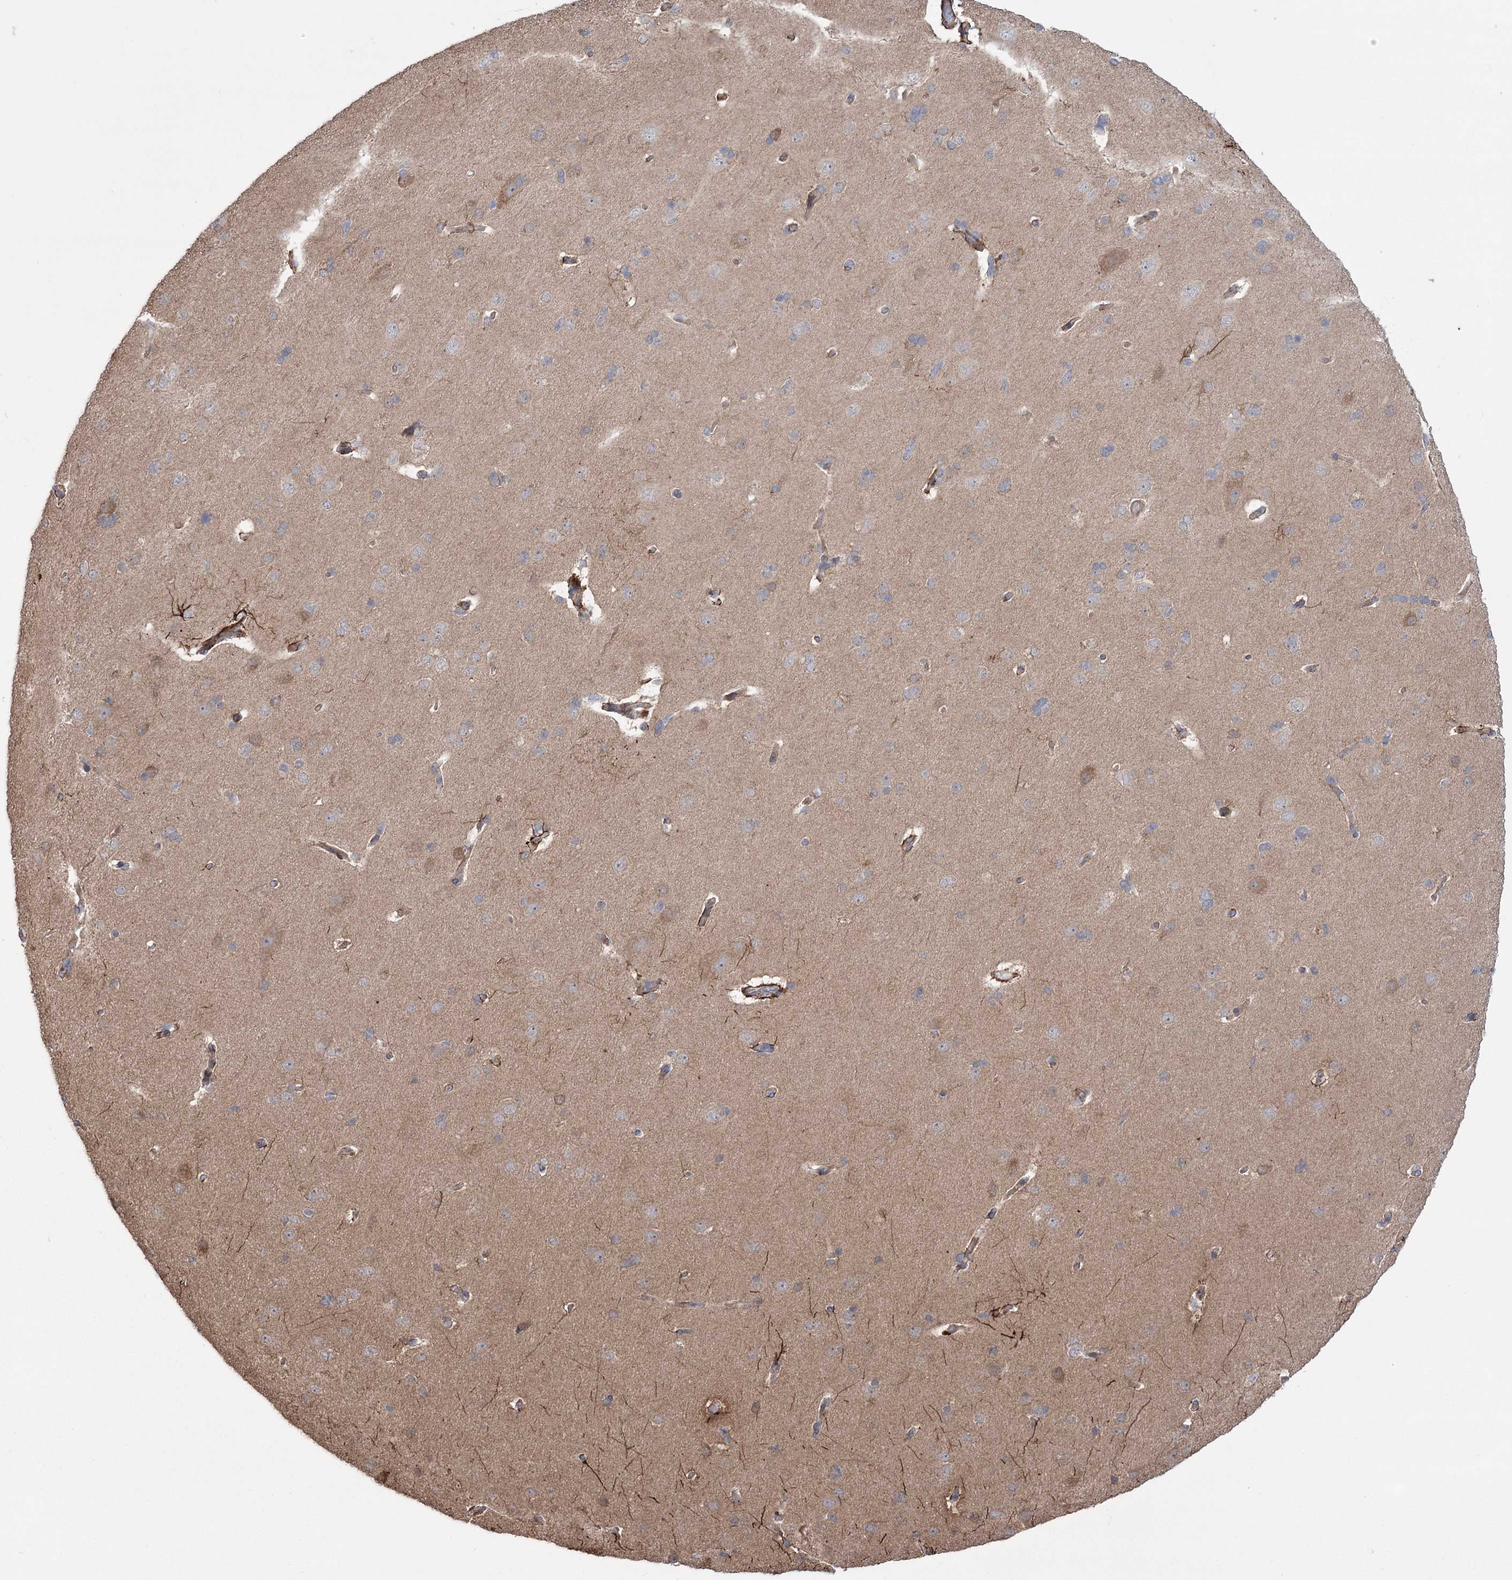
{"staining": {"intensity": "moderate", "quantity": "<25%", "location": "cytoplasmic/membranous"}, "tissue": "cerebral cortex", "cell_type": "Endothelial cells", "image_type": "normal", "snomed": [{"axis": "morphology", "description": "Normal tissue, NOS"}, {"axis": "topography", "description": "Cerebral cortex"}], "caption": "Moderate cytoplasmic/membranous expression is seen in about <25% of endothelial cells in benign cerebral cortex. Immunohistochemistry stains the protein of interest in brown and the nuclei are stained blue.", "gene": "TRIM71", "patient": {"sex": "male", "age": 62}}